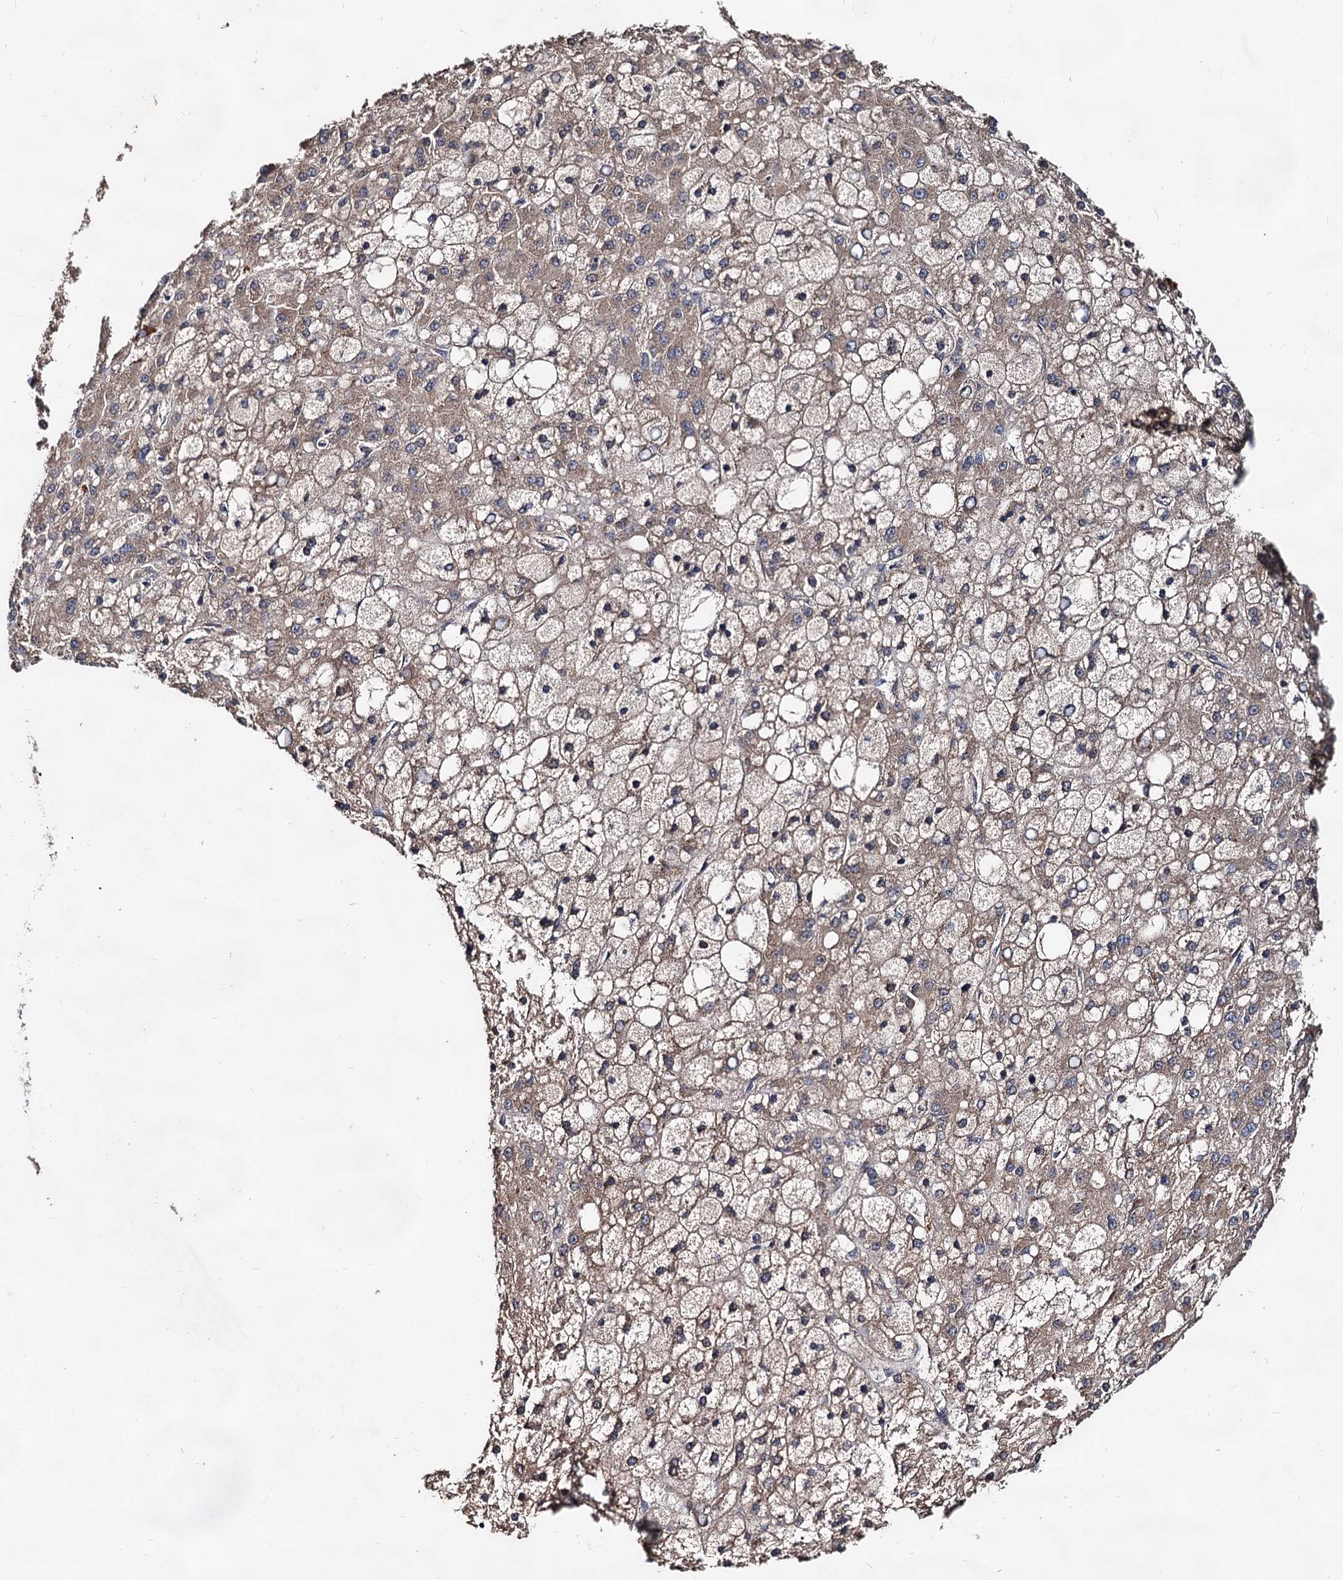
{"staining": {"intensity": "moderate", "quantity": "25%-75%", "location": "cytoplasmic/membranous"}, "tissue": "liver cancer", "cell_type": "Tumor cells", "image_type": "cancer", "snomed": [{"axis": "morphology", "description": "Carcinoma, Hepatocellular, NOS"}, {"axis": "topography", "description": "Liver"}], "caption": "A micrograph of liver hepatocellular carcinoma stained for a protein demonstrates moderate cytoplasmic/membranous brown staining in tumor cells.", "gene": "TEX9", "patient": {"sex": "male", "age": 67}}